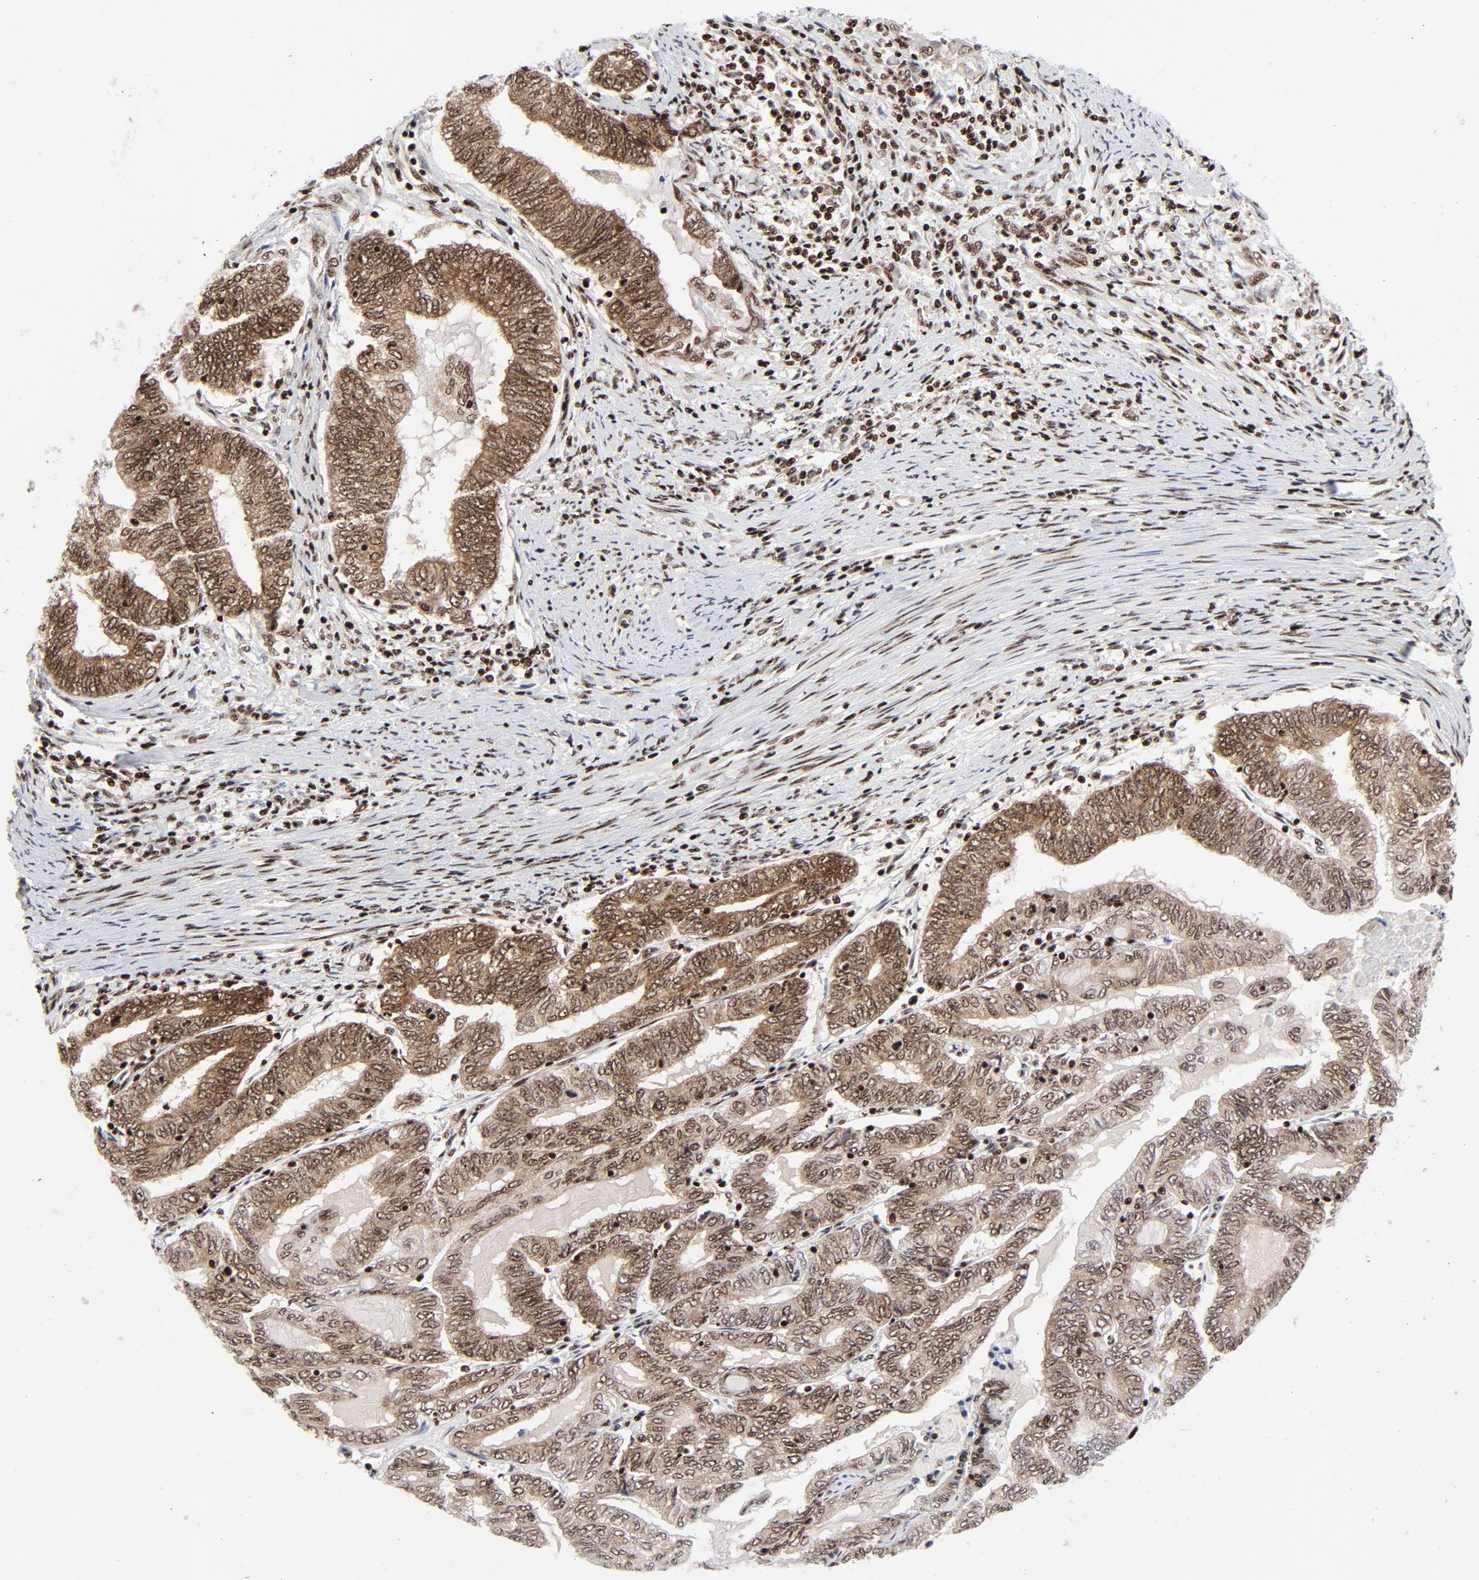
{"staining": {"intensity": "strong", "quantity": ">75%", "location": "nuclear"}, "tissue": "endometrial cancer", "cell_type": "Tumor cells", "image_type": "cancer", "snomed": [{"axis": "morphology", "description": "Adenocarcinoma, NOS"}, {"axis": "topography", "description": "Uterus"}, {"axis": "topography", "description": "Endometrium"}], "caption": "Protein analysis of endometrial cancer (adenocarcinoma) tissue shows strong nuclear staining in about >75% of tumor cells.", "gene": "NFYB", "patient": {"sex": "female", "age": 70}}